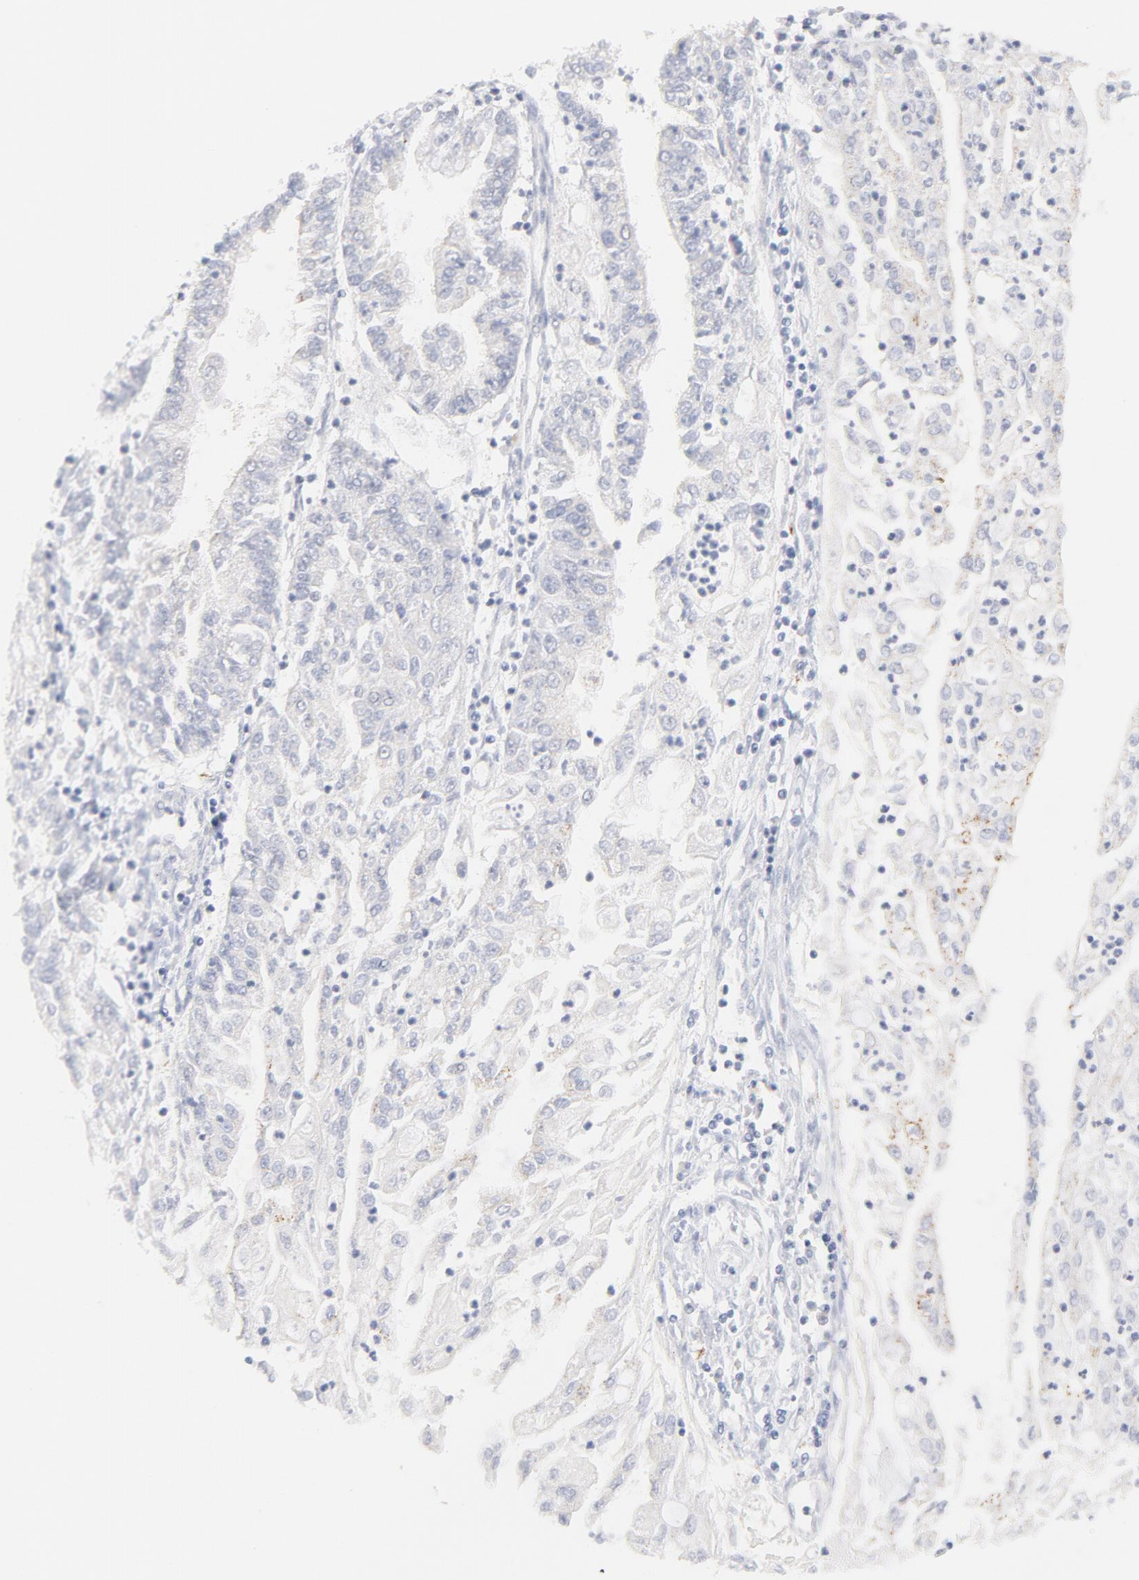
{"staining": {"intensity": "negative", "quantity": "none", "location": "none"}, "tissue": "endometrial cancer", "cell_type": "Tumor cells", "image_type": "cancer", "snomed": [{"axis": "morphology", "description": "Adenocarcinoma, NOS"}, {"axis": "topography", "description": "Endometrium"}], "caption": "Image shows no significant protein staining in tumor cells of adenocarcinoma (endometrial).", "gene": "NKX2-2", "patient": {"sex": "female", "age": 75}}